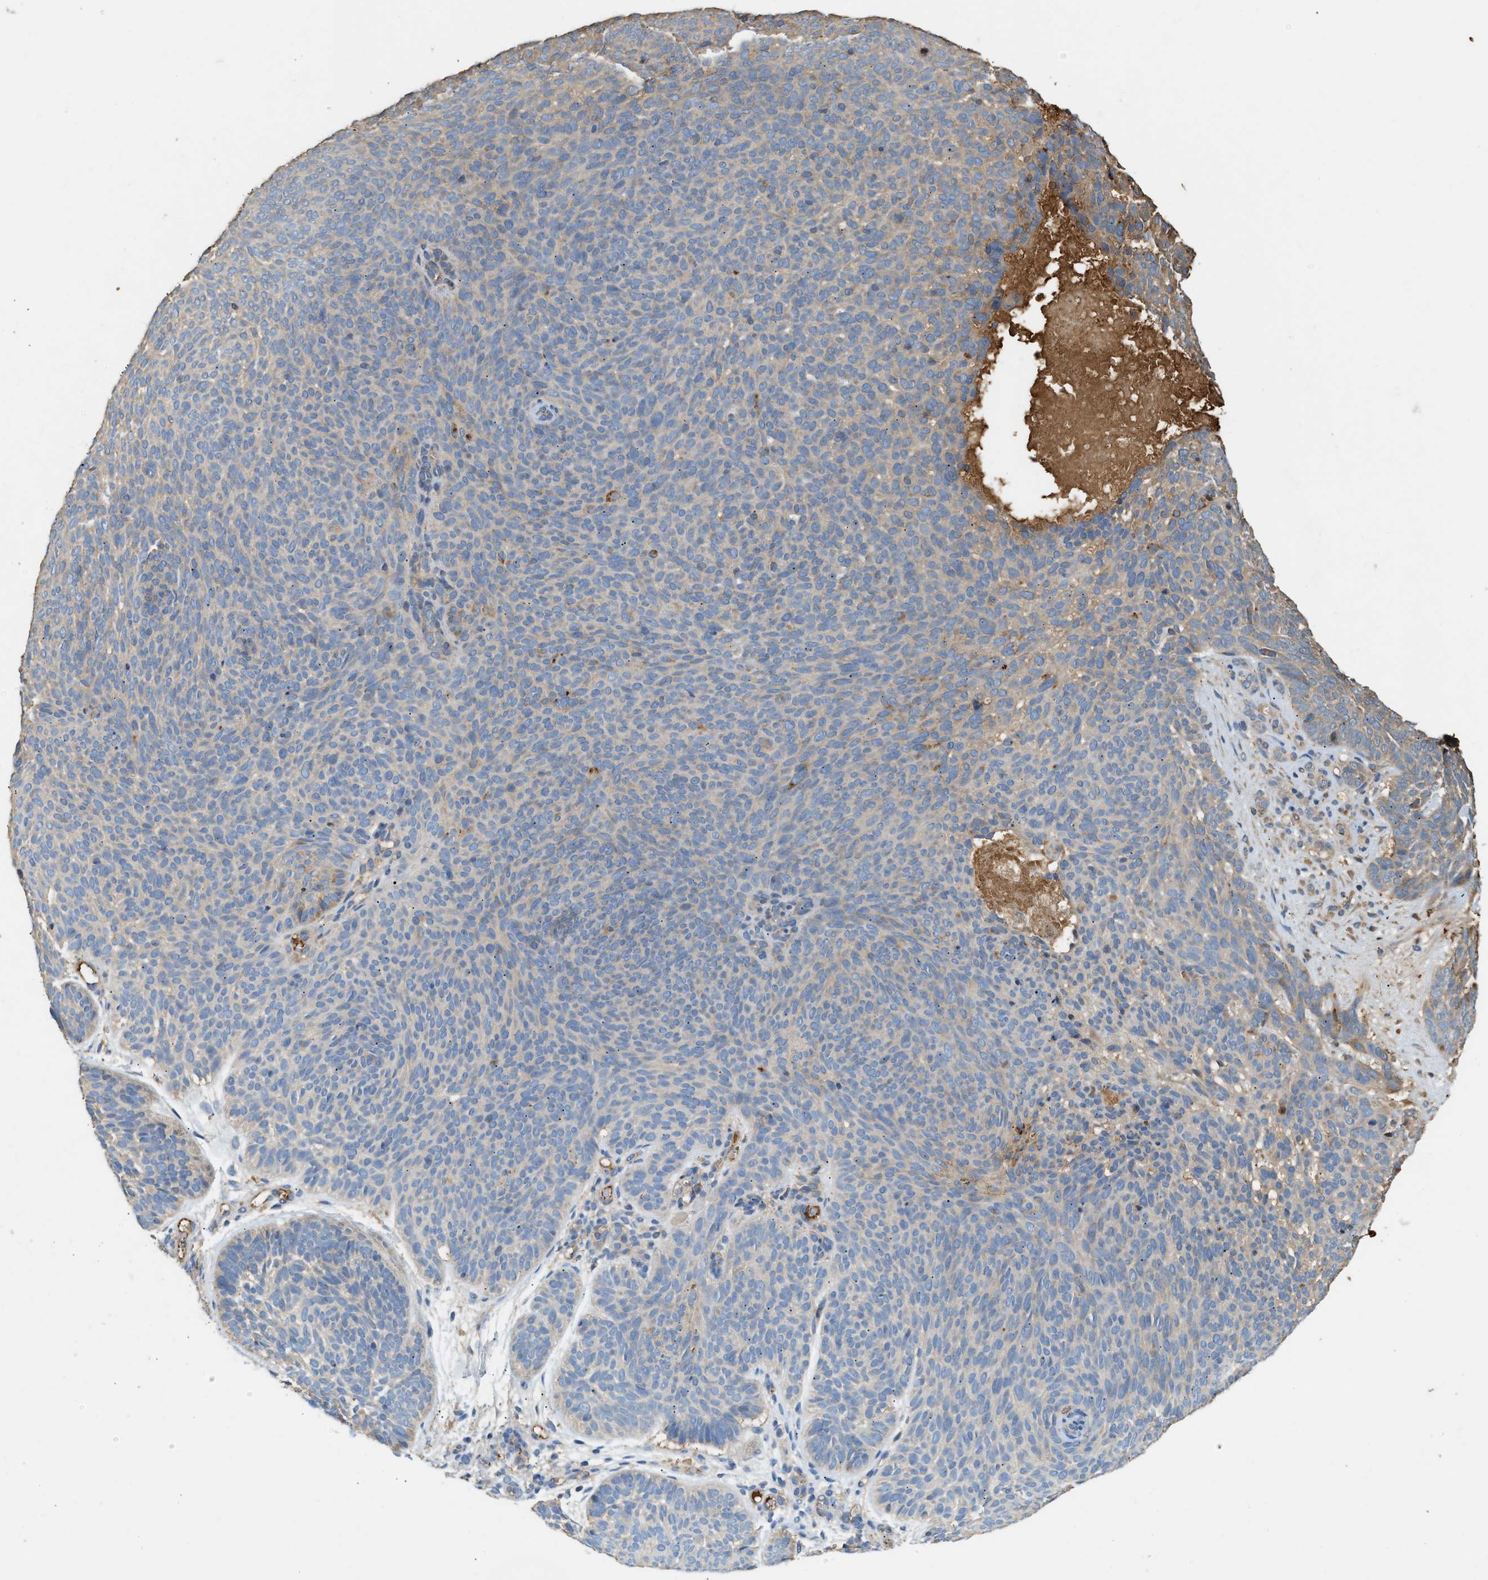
{"staining": {"intensity": "weak", "quantity": "<25%", "location": "cytoplasmic/membranous"}, "tissue": "skin cancer", "cell_type": "Tumor cells", "image_type": "cancer", "snomed": [{"axis": "morphology", "description": "Basal cell carcinoma"}, {"axis": "topography", "description": "Skin"}], "caption": "This is a image of IHC staining of skin basal cell carcinoma, which shows no staining in tumor cells.", "gene": "TMEM268", "patient": {"sex": "male", "age": 61}}